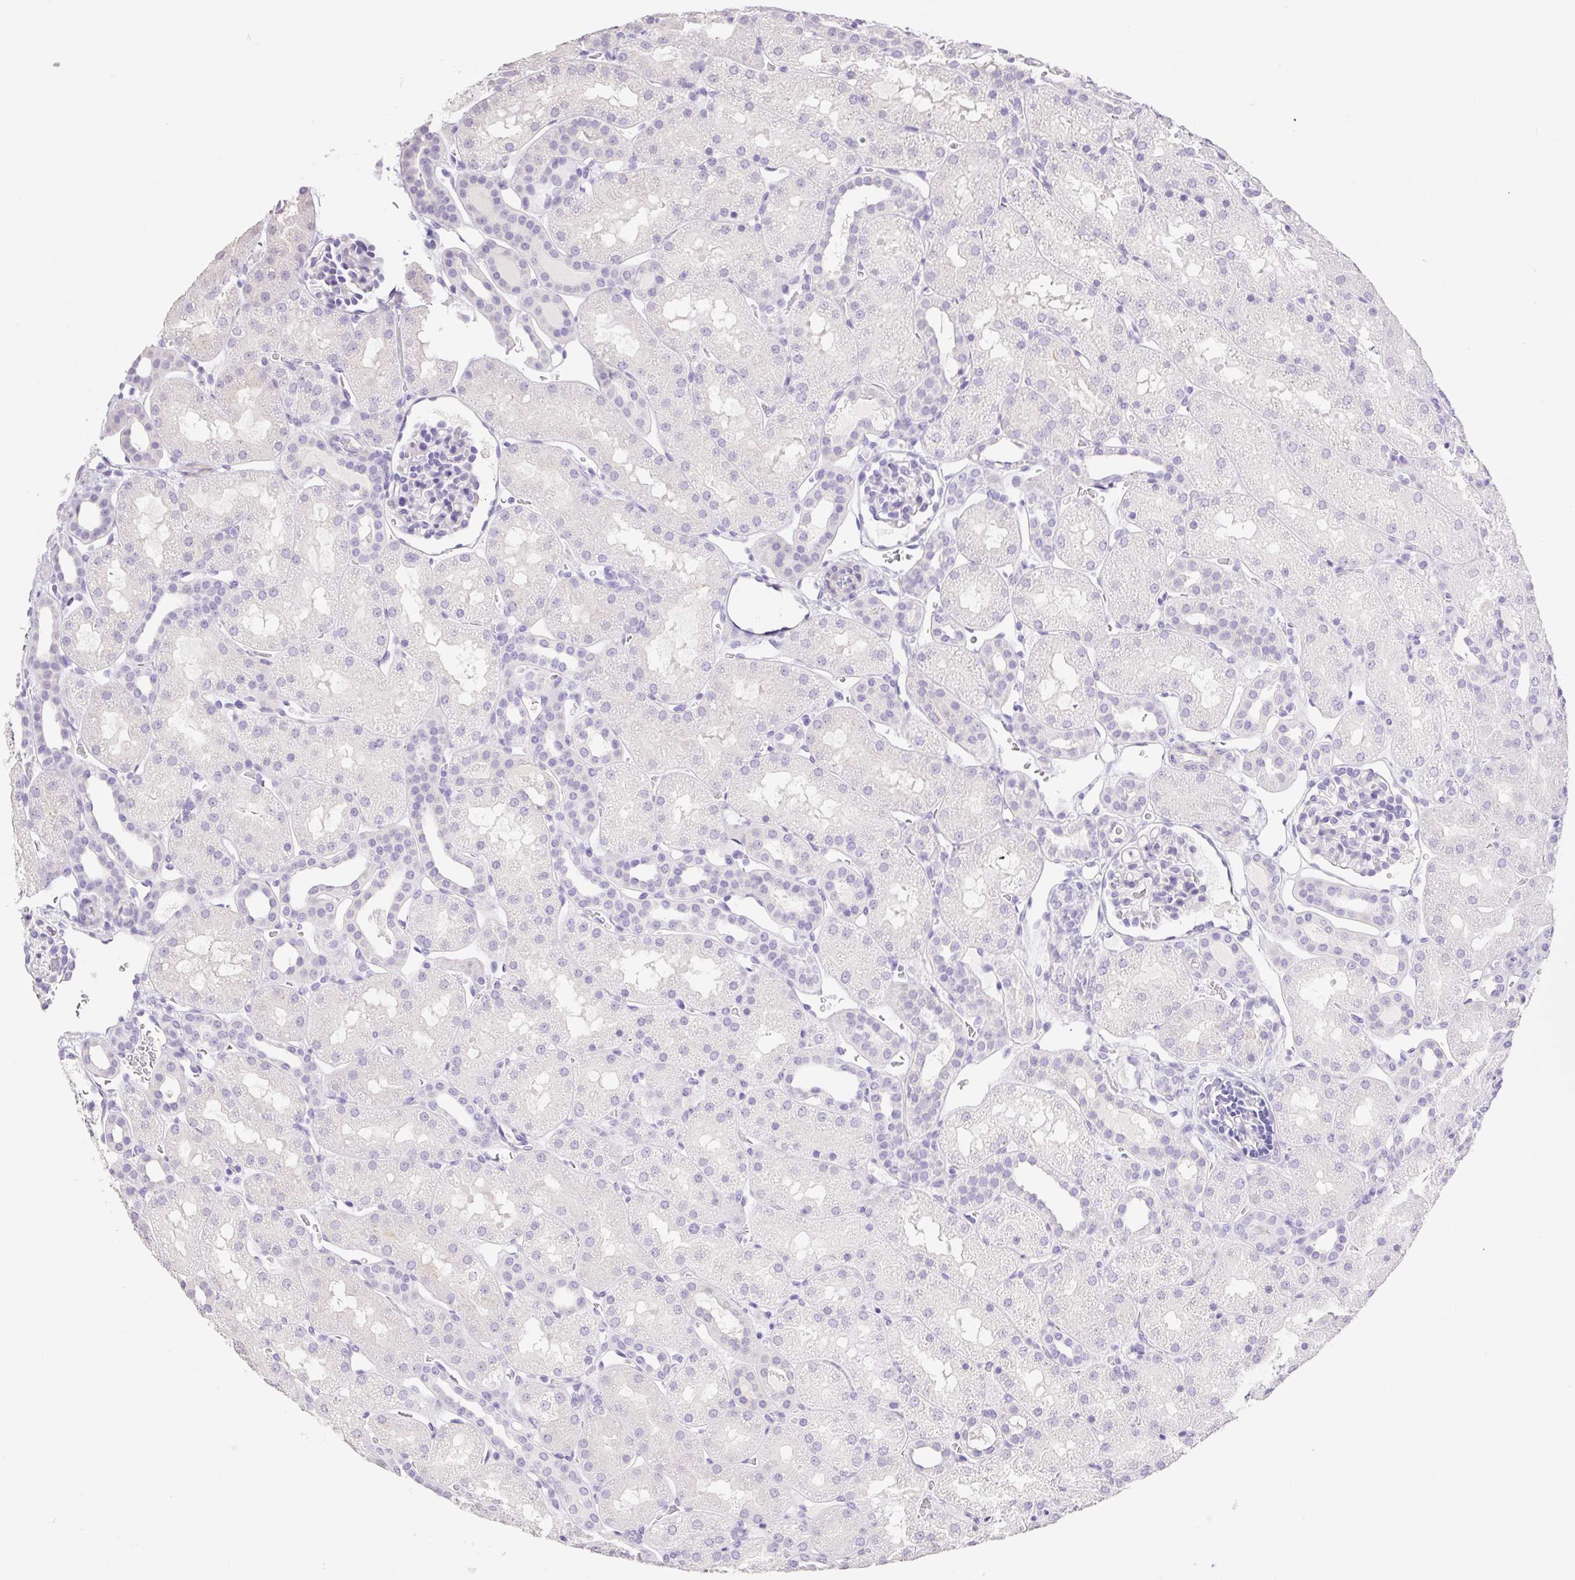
{"staining": {"intensity": "negative", "quantity": "none", "location": "none"}, "tissue": "kidney", "cell_type": "Cells in glomeruli", "image_type": "normal", "snomed": [{"axis": "morphology", "description": "Normal tissue, NOS"}, {"axis": "topography", "description": "Kidney"}], "caption": "Cells in glomeruli show no significant protein expression in benign kidney. (Brightfield microscopy of DAB (3,3'-diaminobenzidine) immunohistochemistry (IHC) at high magnification).", "gene": "HCRTR2", "patient": {"sex": "male", "age": 2}}